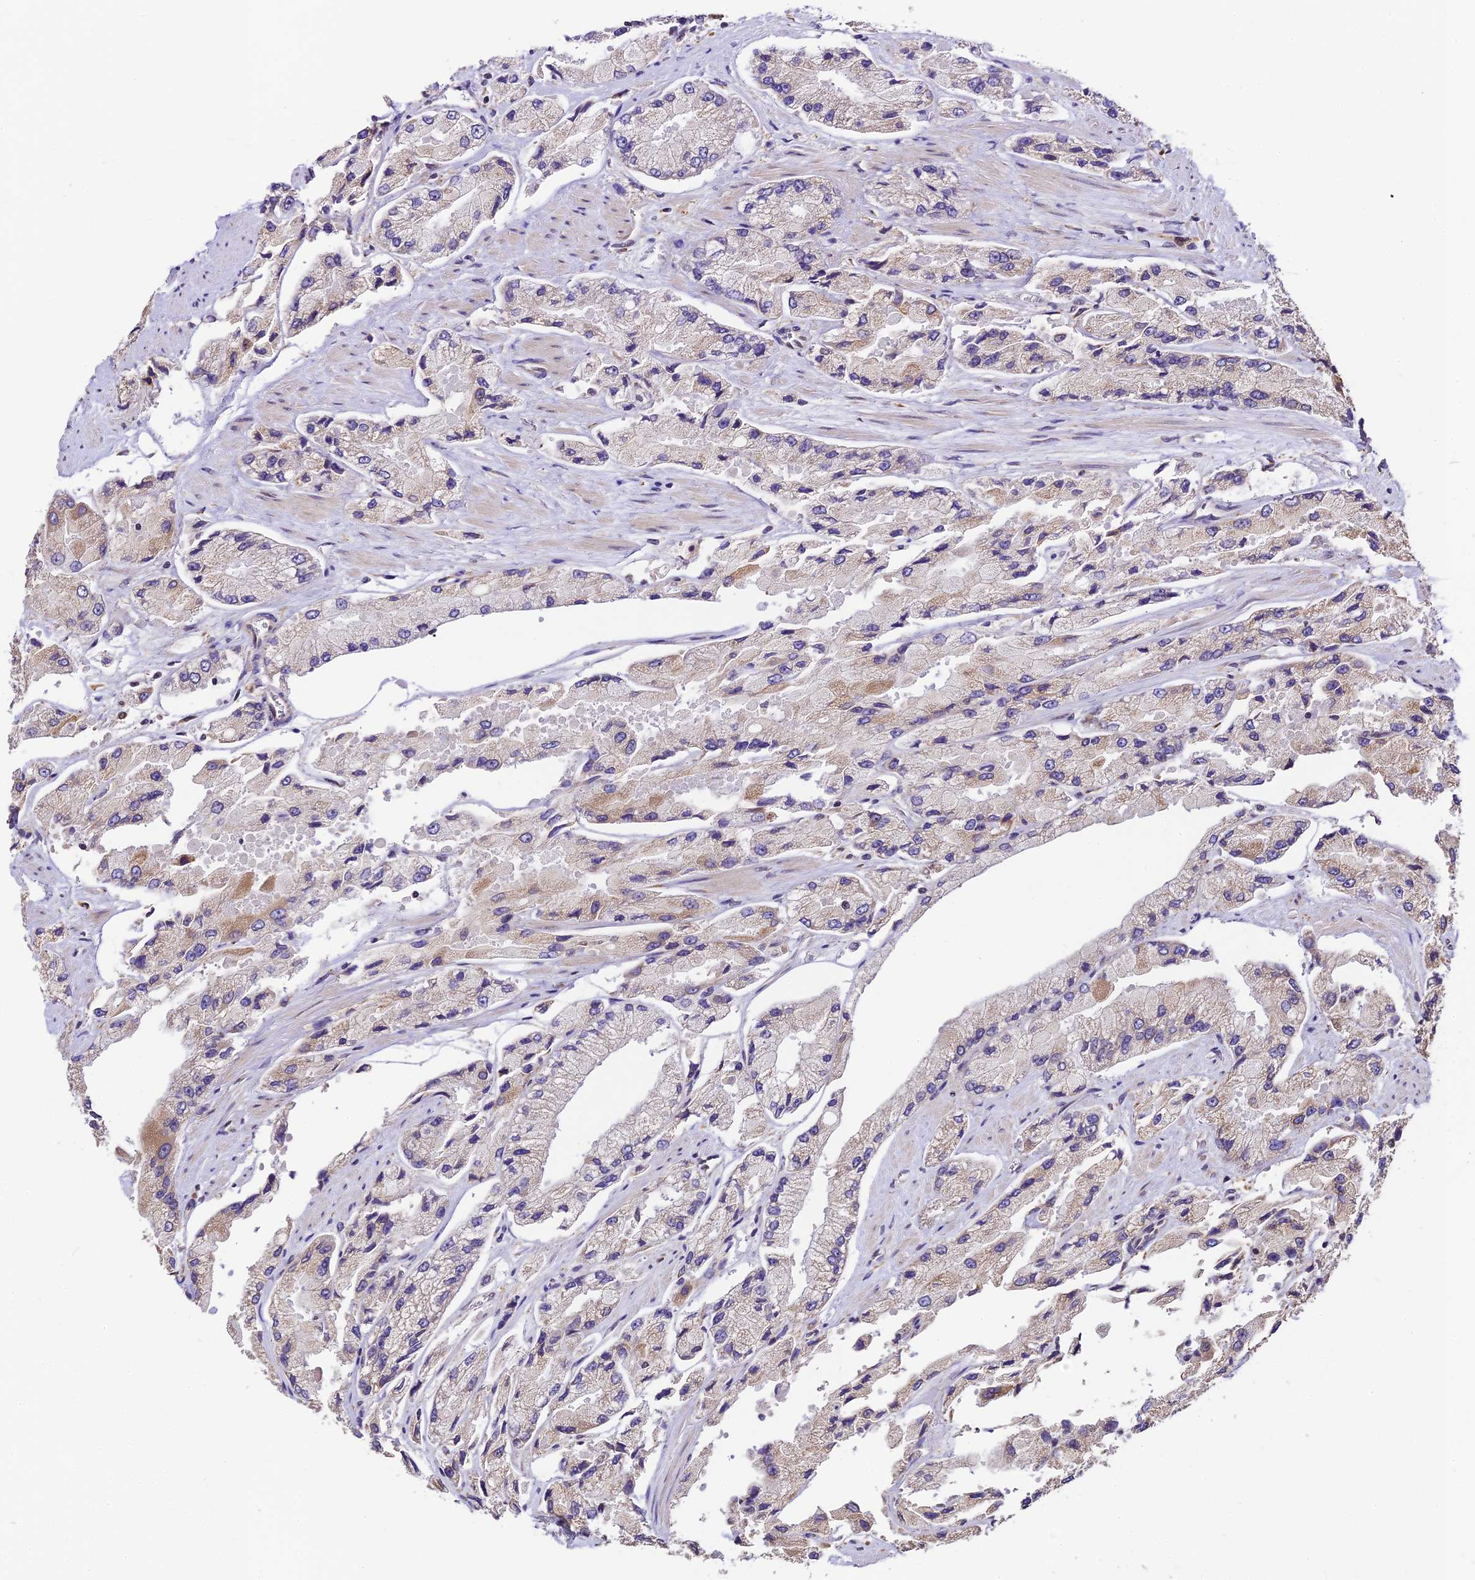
{"staining": {"intensity": "weak", "quantity": "<25%", "location": "cytoplasmic/membranous"}, "tissue": "prostate cancer", "cell_type": "Tumor cells", "image_type": "cancer", "snomed": [{"axis": "morphology", "description": "Adenocarcinoma, High grade"}, {"axis": "topography", "description": "Prostate"}], "caption": "DAB immunohistochemical staining of prostate cancer (high-grade adenocarcinoma) shows no significant staining in tumor cells.", "gene": "TRIM22", "patient": {"sex": "male", "age": 58}}